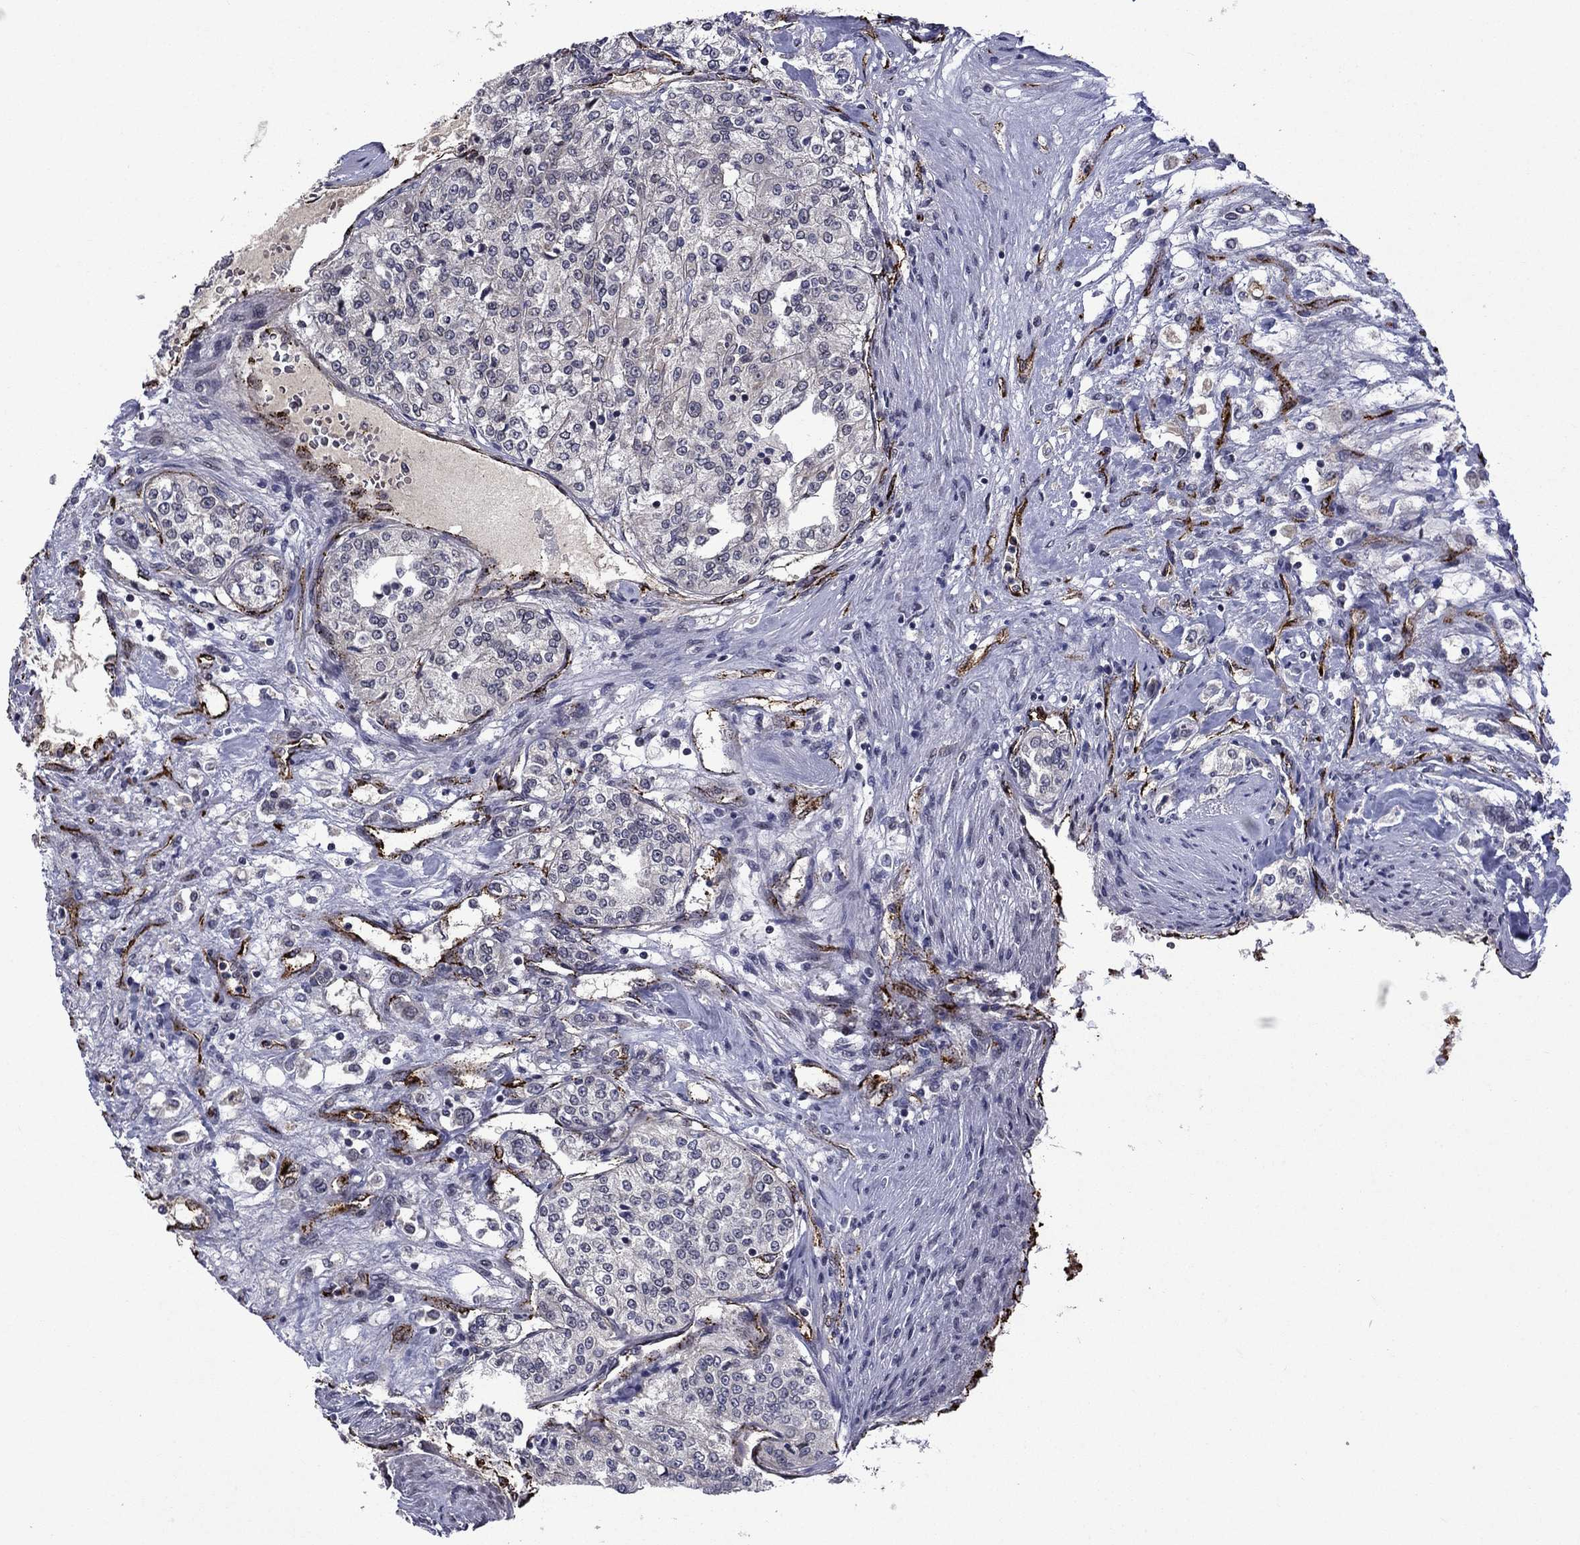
{"staining": {"intensity": "negative", "quantity": "none", "location": "none"}, "tissue": "renal cancer", "cell_type": "Tumor cells", "image_type": "cancer", "snomed": [{"axis": "morphology", "description": "Adenocarcinoma, NOS"}, {"axis": "topography", "description": "Kidney"}], "caption": "Immunohistochemical staining of human renal cancer (adenocarcinoma) shows no significant positivity in tumor cells.", "gene": "SLITRK1", "patient": {"sex": "female", "age": 63}}